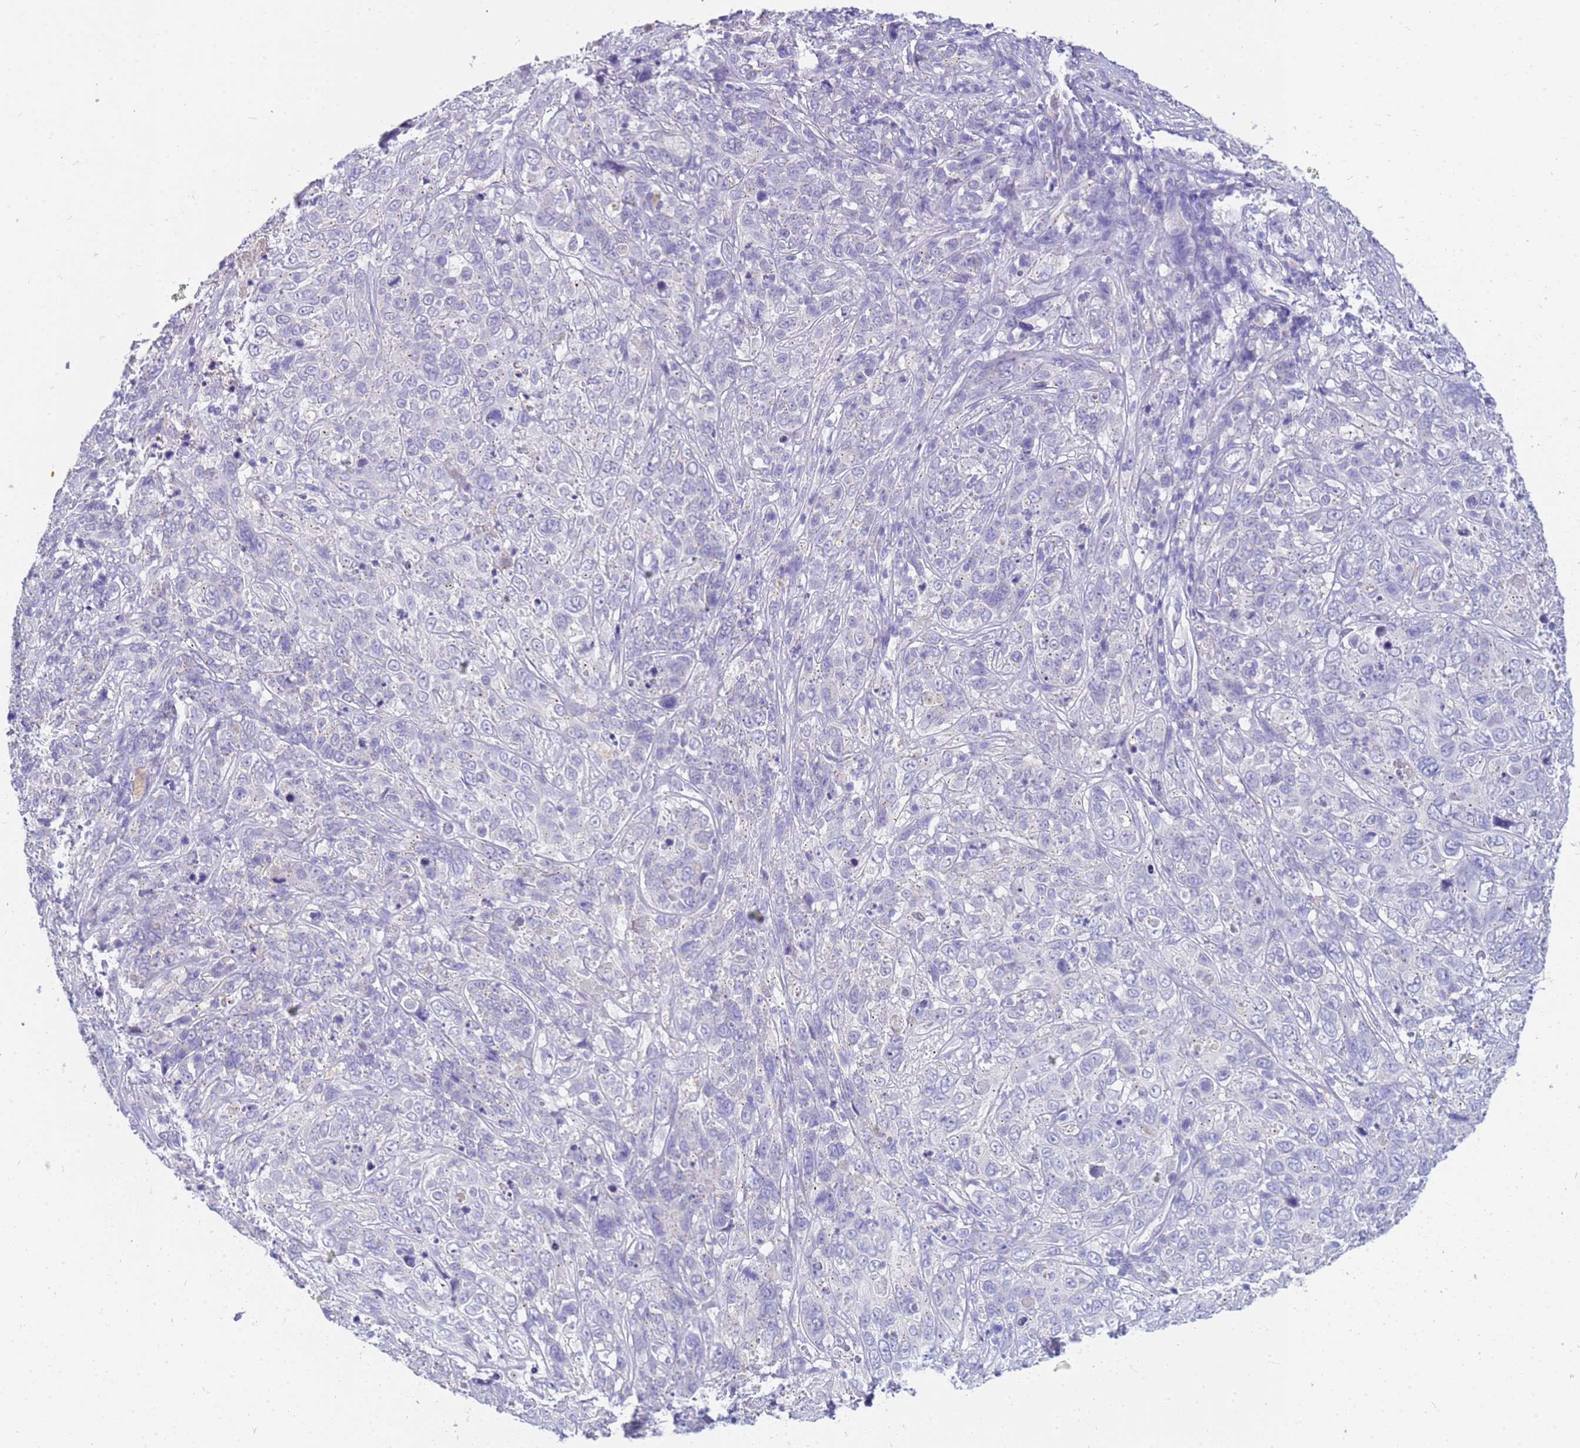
{"staining": {"intensity": "negative", "quantity": "none", "location": "none"}, "tissue": "cervical cancer", "cell_type": "Tumor cells", "image_type": "cancer", "snomed": [{"axis": "morphology", "description": "Squamous cell carcinoma, NOS"}, {"axis": "topography", "description": "Cervix"}], "caption": "Tumor cells show no significant expression in squamous cell carcinoma (cervical). Brightfield microscopy of immunohistochemistry stained with DAB (3,3'-diaminobenzidine) (brown) and hematoxylin (blue), captured at high magnification.", "gene": "B3GNT8", "patient": {"sex": "female", "age": 46}}